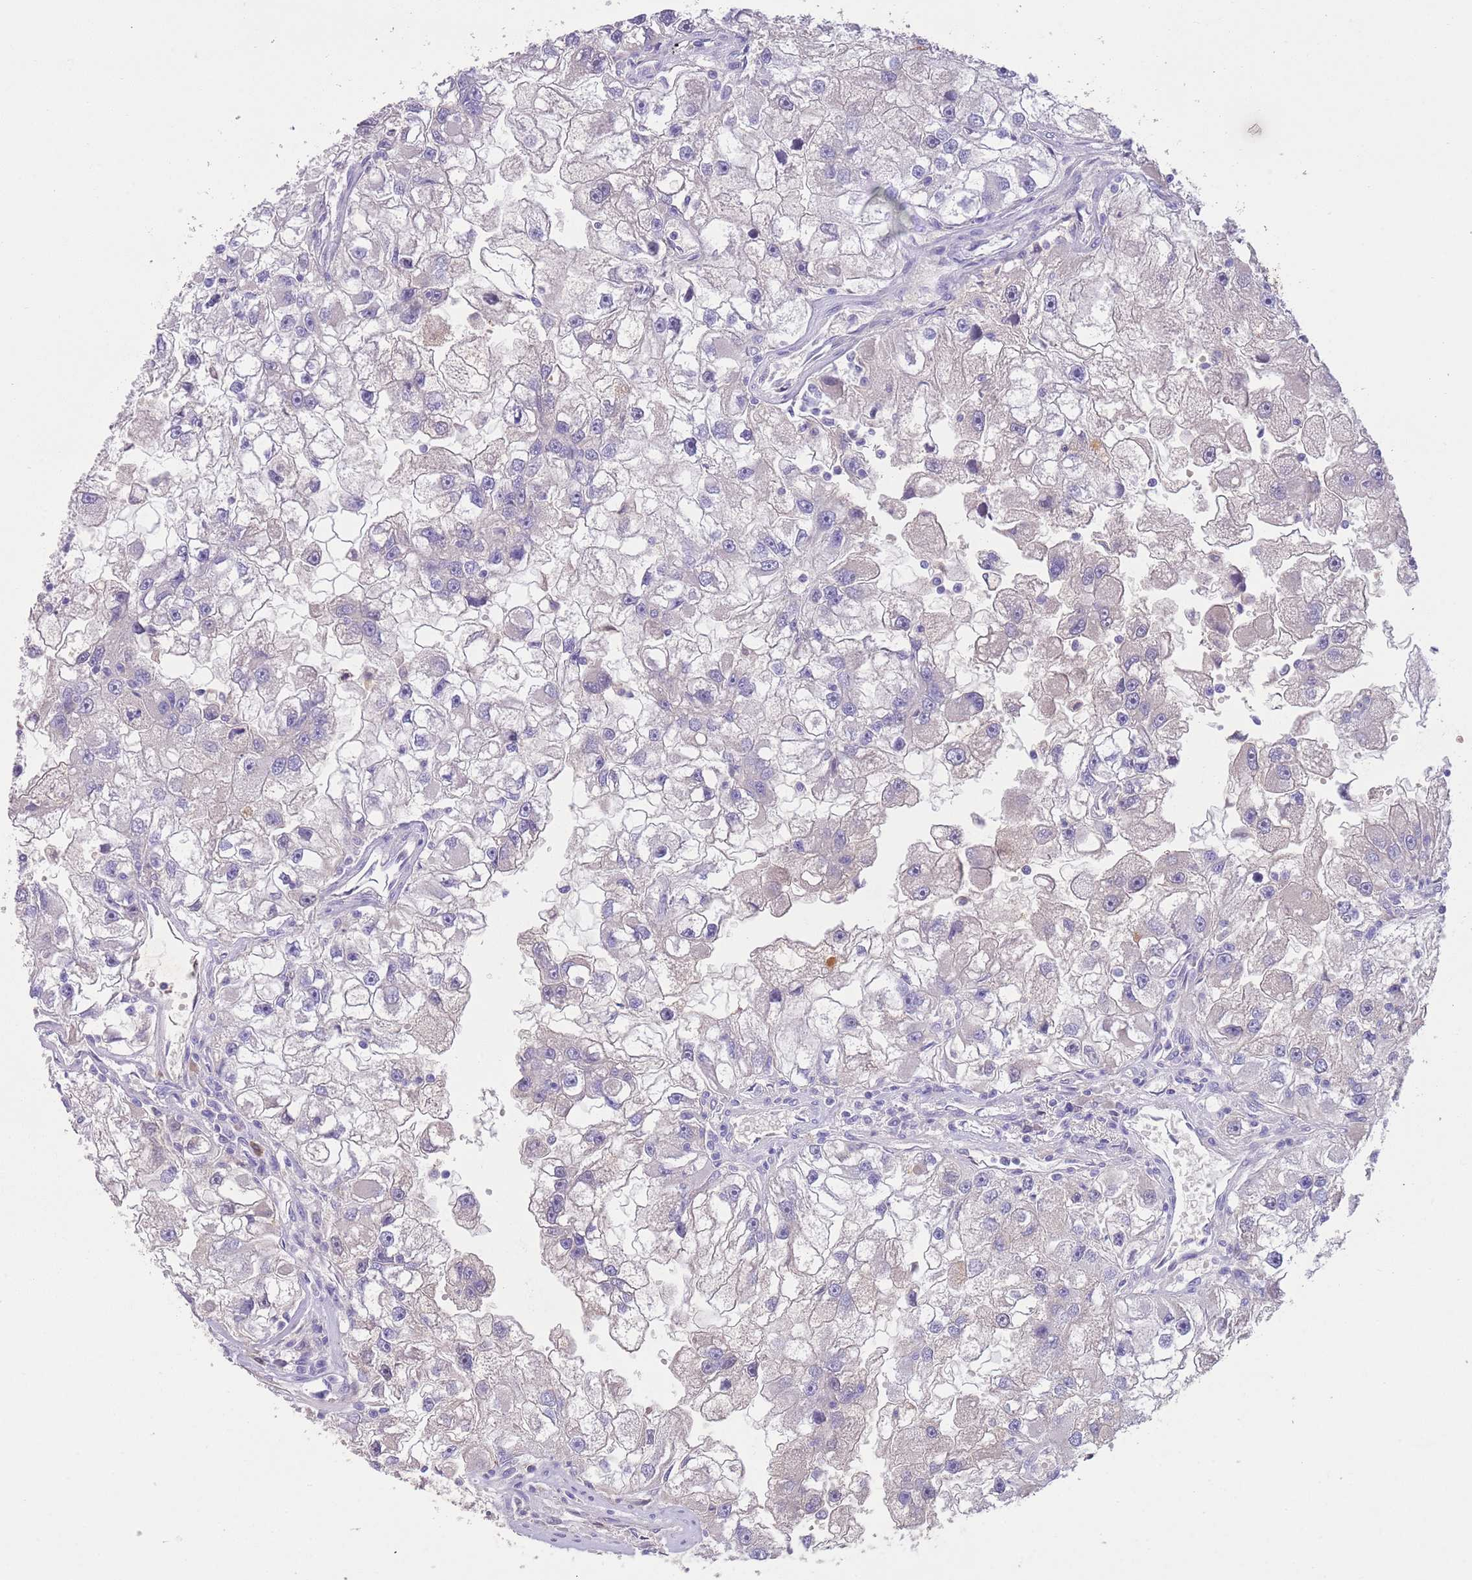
{"staining": {"intensity": "negative", "quantity": "none", "location": "none"}, "tissue": "renal cancer", "cell_type": "Tumor cells", "image_type": "cancer", "snomed": [{"axis": "morphology", "description": "Adenocarcinoma, NOS"}, {"axis": "topography", "description": "Kidney"}], "caption": "Photomicrograph shows no protein staining in tumor cells of adenocarcinoma (renal) tissue. Nuclei are stained in blue.", "gene": "IGFL4", "patient": {"sex": "male", "age": 63}}